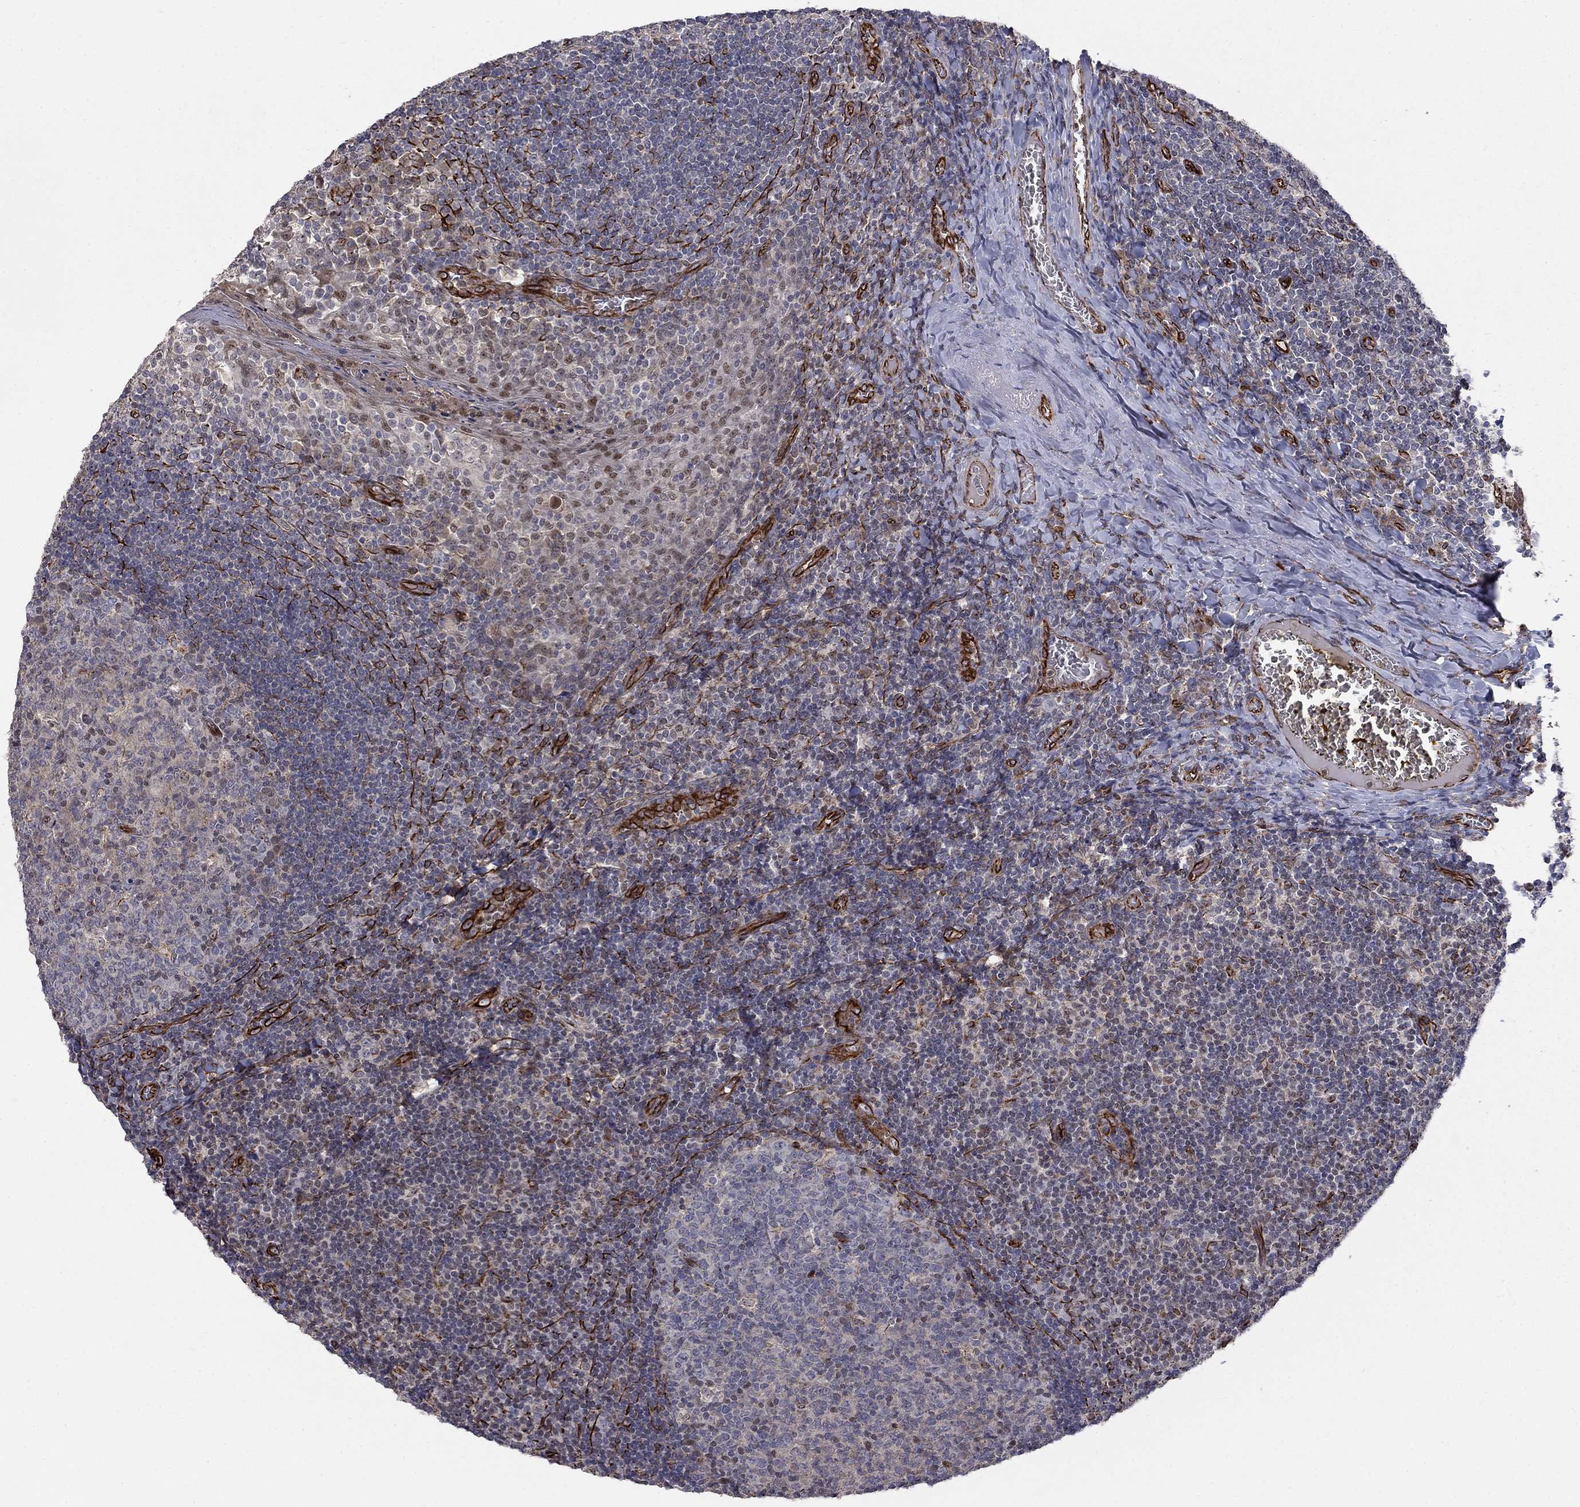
{"staining": {"intensity": "negative", "quantity": "none", "location": "none"}, "tissue": "tonsil", "cell_type": "Germinal center cells", "image_type": "normal", "snomed": [{"axis": "morphology", "description": "Normal tissue, NOS"}, {"axis": "topography", "description": "Tonsil"}], "caption": "Germinal center cells are negative for protein expression in unremarkable human tonsil. Nuclei are stained in blue.", "gene": "MSRA", "patient": {"sex": "female", "age": 13}}